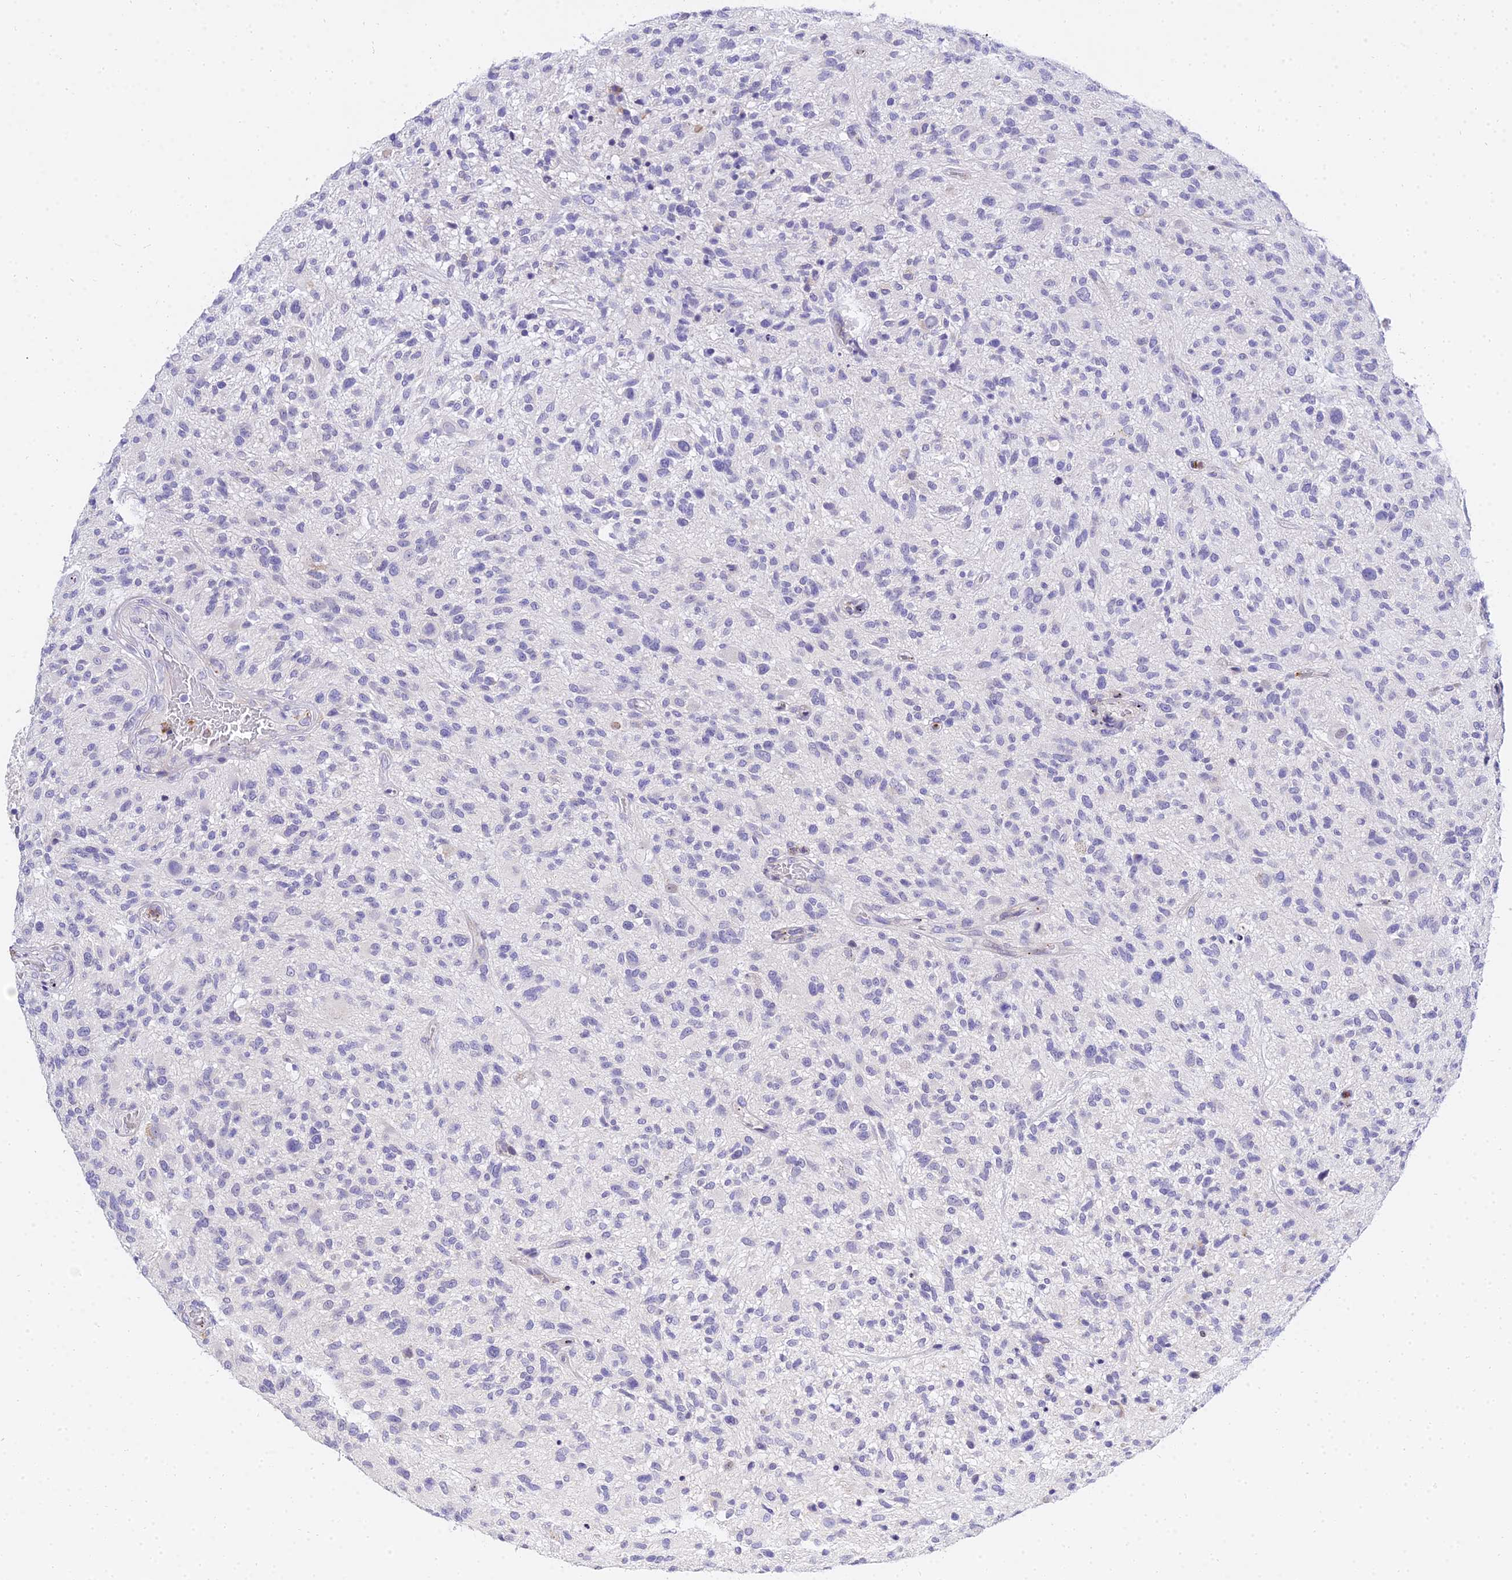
{"staining": {"intensity": "negative", "quantity": "none", "location": "none"}, "tissue": "glioma", "cell_type": "Tumor cells", "image_type": "cancer", "snomed": [{"axis": "morphology", "description": "Glioma, malignant, High grade"}, {"axis": "topography", "description": "Brain"}], "caption": "Human malignant glioma (high-grade) stained for a protein using immunohistochemistry exhibits no staining in tumor cells.", "gene": "VWC2L", "patient": {"sex": "male", "age": 47}}